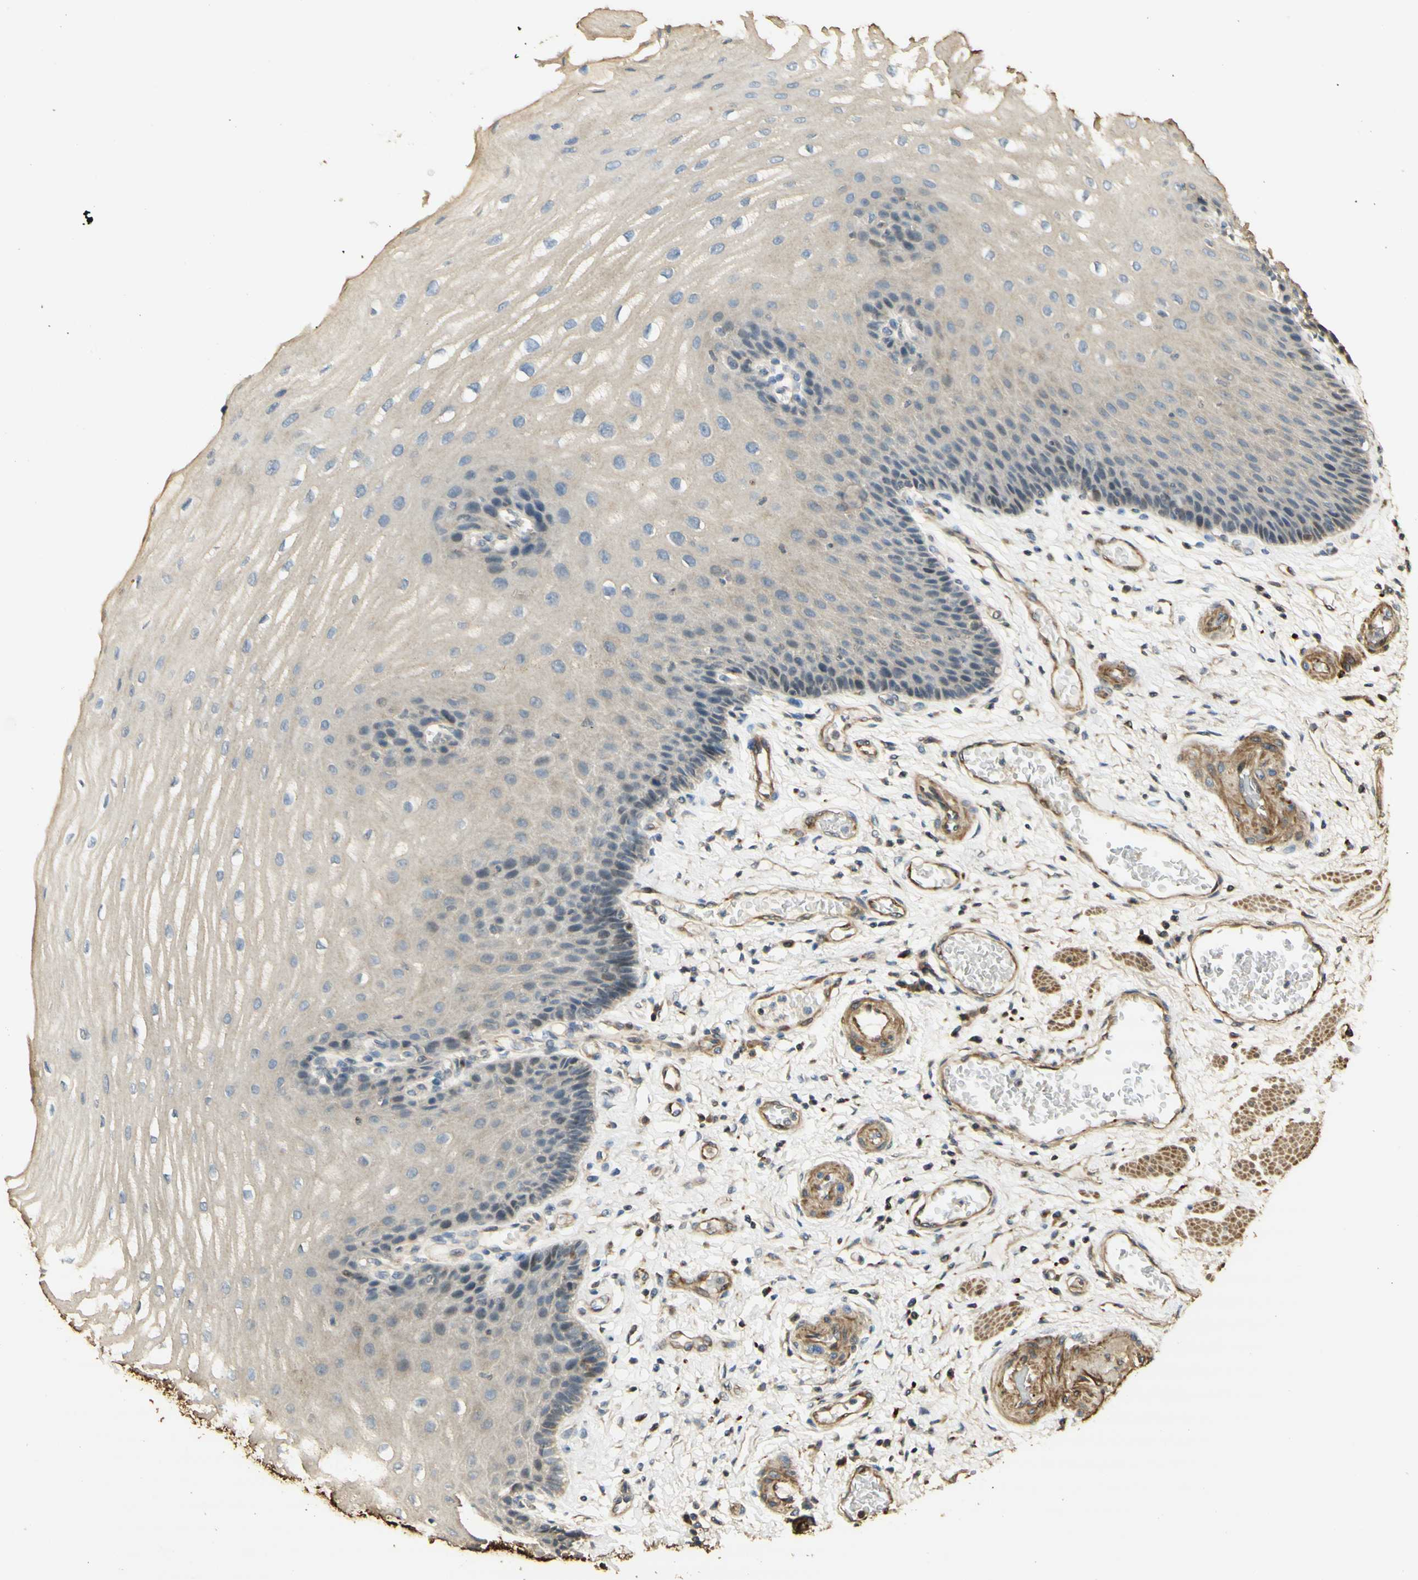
{"staining": {"intensity": "weak", "quantity": "<25%", "location": "cytoplasmic/membranous"}, "tissue": "esophagus", "cell_type": "Squamous epithelial cells", "image_type": "normal", "snomed": [{"axis": "morphology", "description": "Normal tissue, NOS"}, {"axis": "topography", "description": "Esophagus"}], "caption": "Squamous epithelial cells show no significant positivity in normal esophagus. The staining was performed using DAB to visualize the protein expression in brown, while the nuclei were stained in blue with hematoxylin (Magnification: 20x).", "gene": "AGER", "patient": {"sex": "male", "age": 54}}